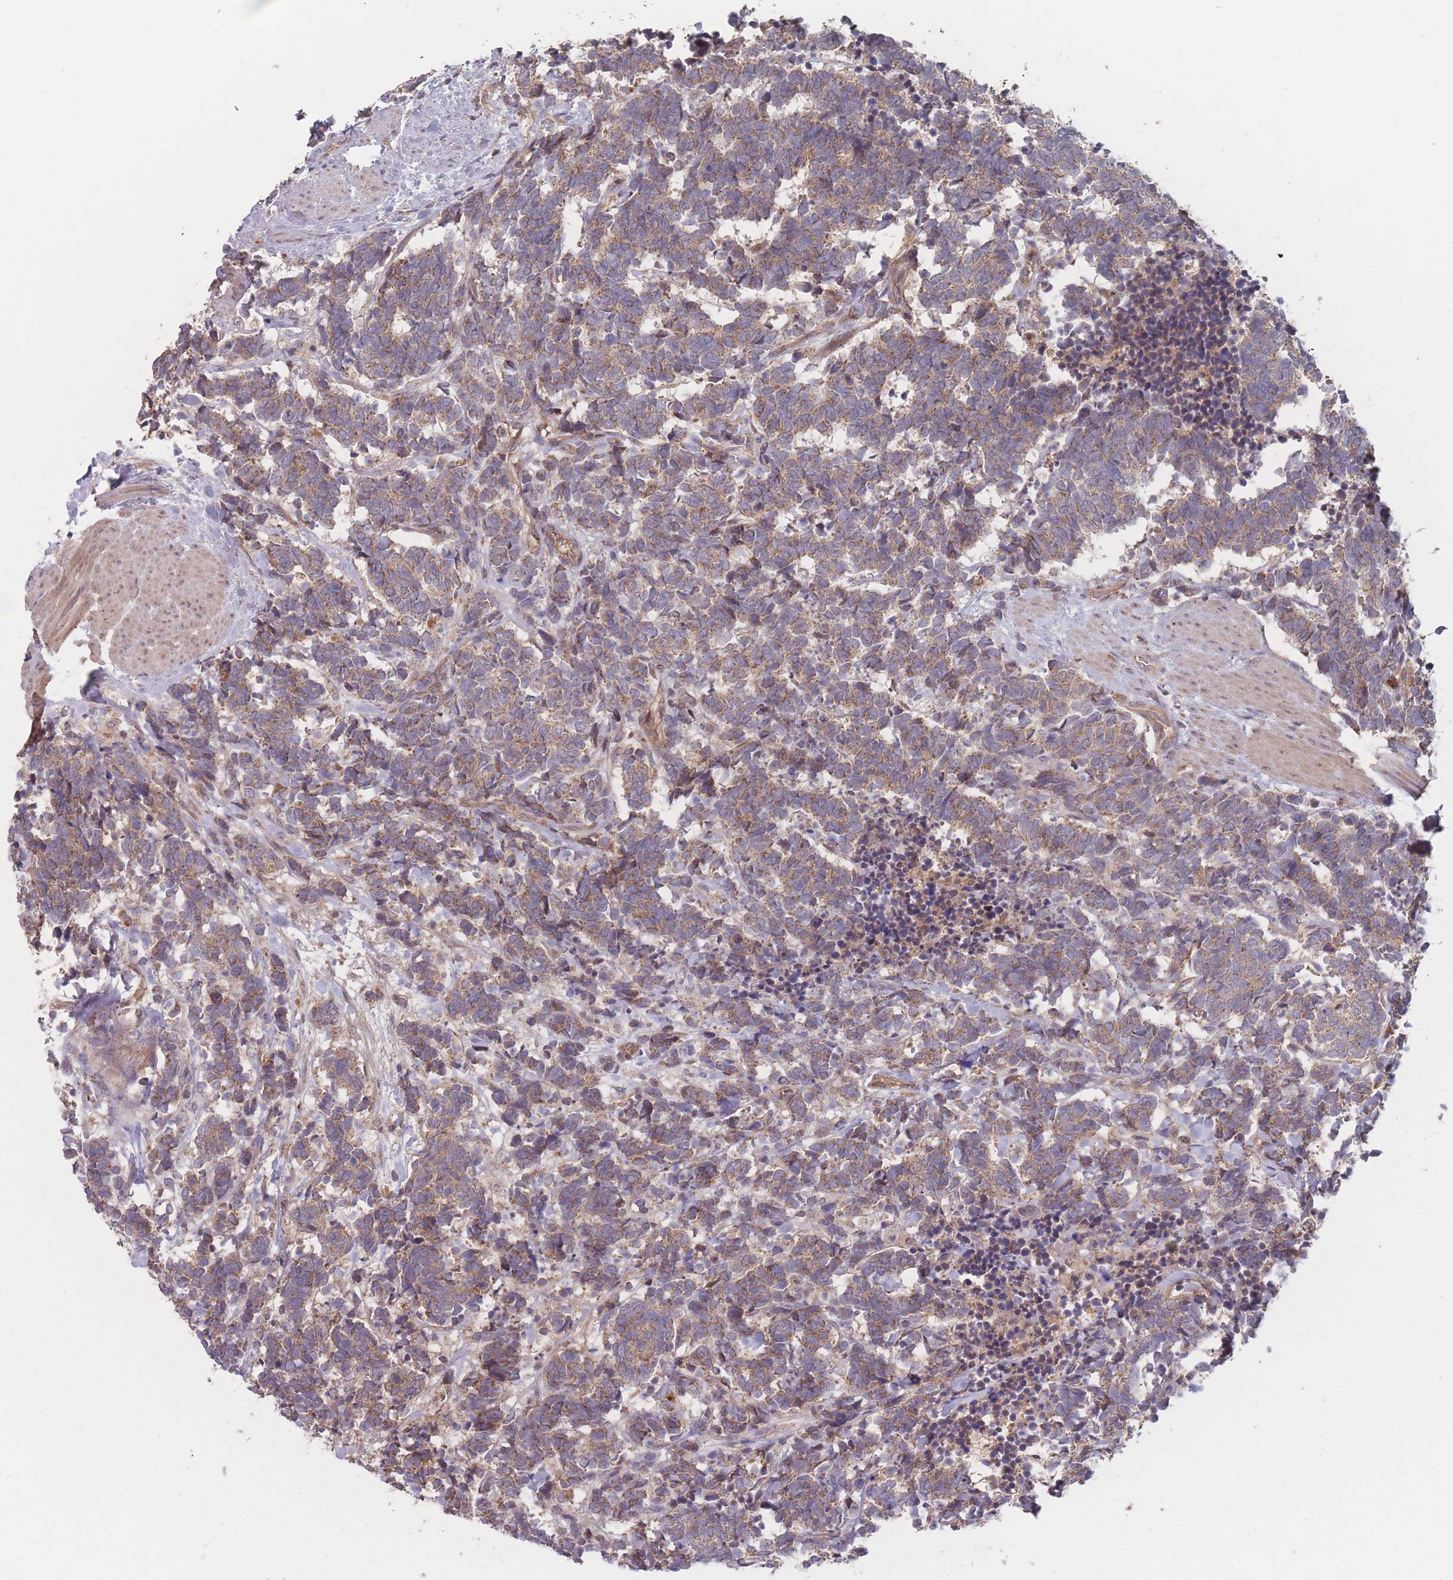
{"staining": {"intensity": "weak", "quantity": ">75%", "location": "cytoplasmic/membranous"}, "tissue": "carcinoid", "cell_type": "Tumor cells", "image_type": "cancer", "snomed": [{"axis": "morphology", "description": "Carcinoma, NOS"}, {"axis": "morphology", "description": "Carcinoid, malignant, NOS"}, {"axis": "topography", "description": "Prostate"}], "caption": "IHC micrograph of human carcinoma stained for a protein (brown), which reveals low levels of weak cytoplasmic/membranous expression in about >75% of tumor cells.", "gene": "ATP5MG", "patient": {"sex": "male", "age": 57}}